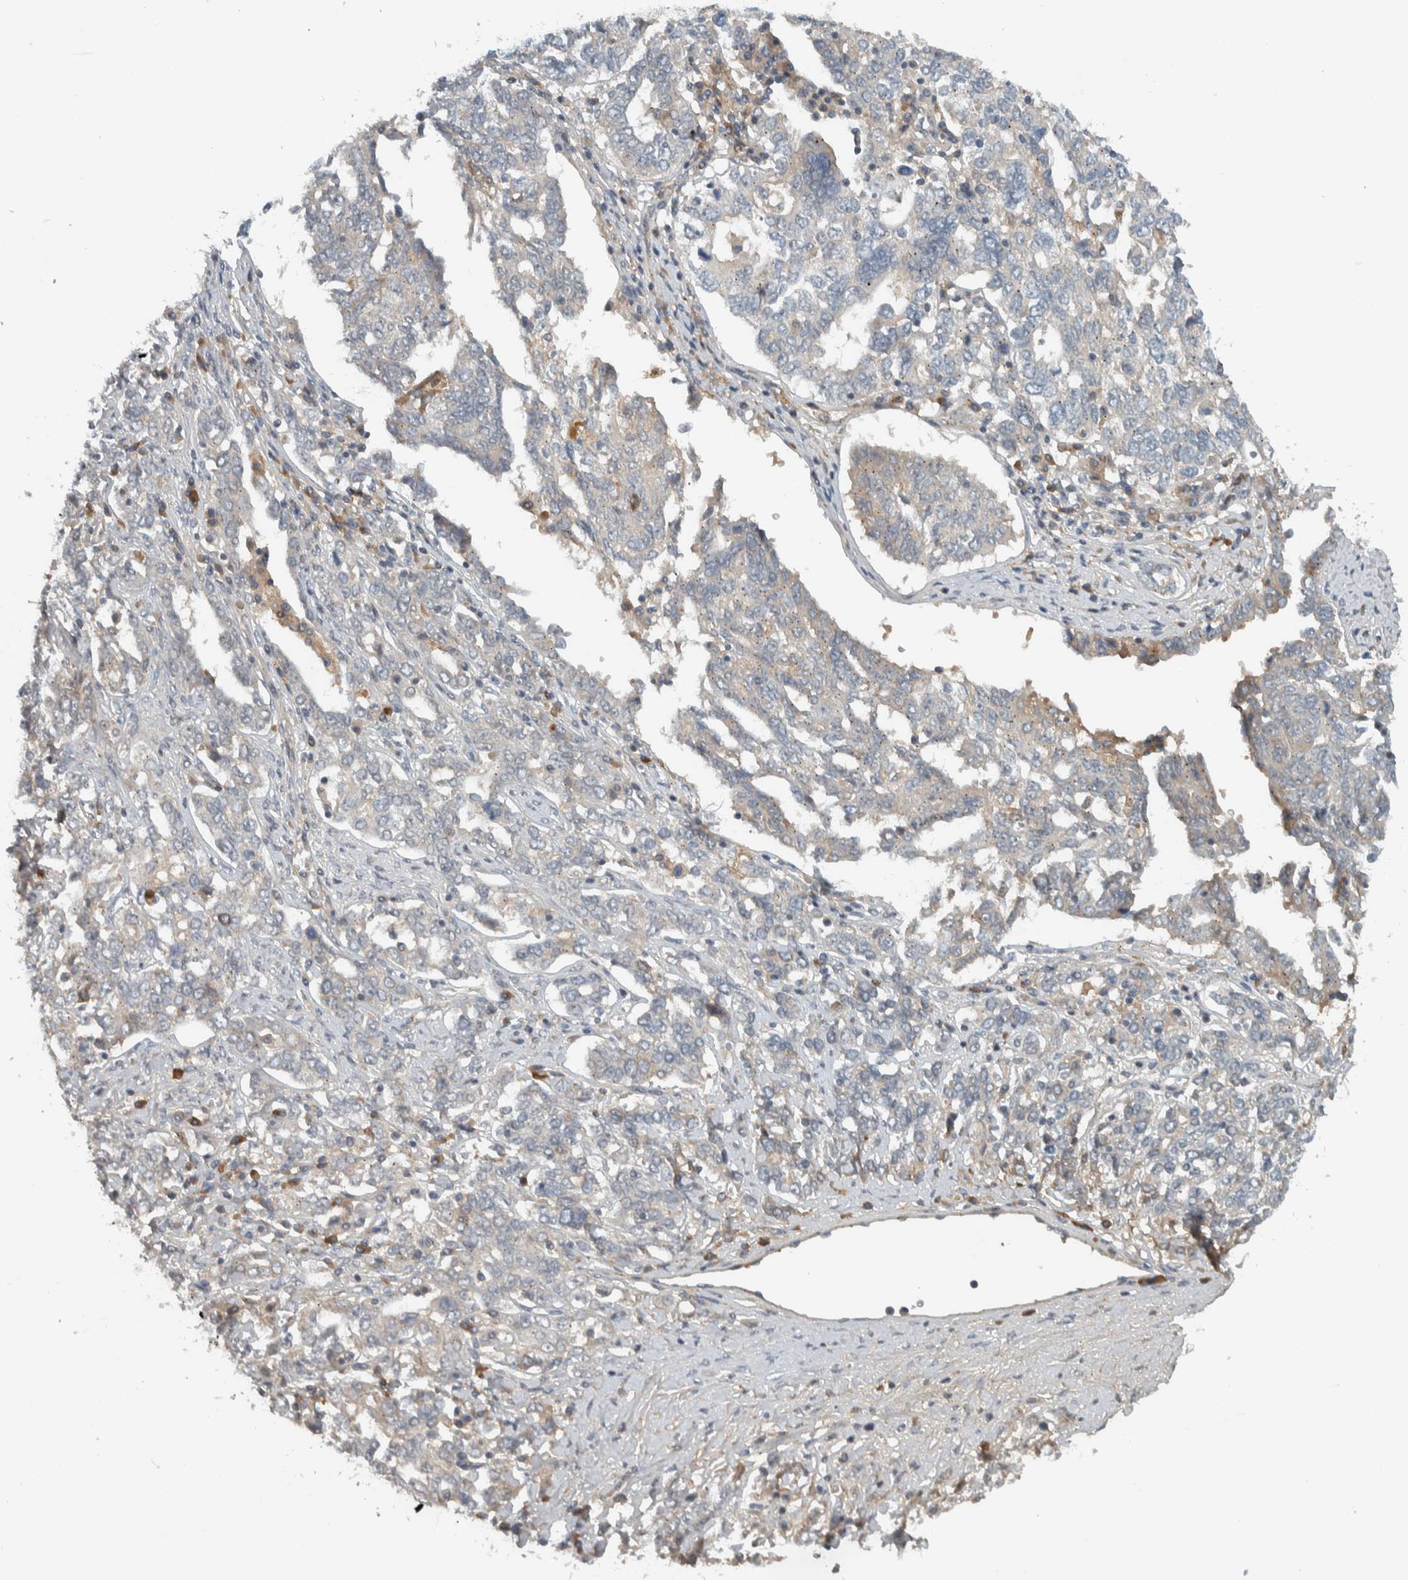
{"staining": {"intensity": "negative", "quantity": "none", "location": "none"}, "tissue": "ovarian cancer", "cell_type": "Tumor cells", "image_type": "cancer", "snomed": [{"axis": "morphology", "description": "Carcinoma, endometroid"}, {"axis": "topography", "description": "Ovary"}], "caption": "Tumor cells show no significant protein positivity in ovarian endometroid carcinoma. Brightfield microscopy of immunohistochemistry (IHC) stained with DAB (brown) and hematoxylin (blue), captured at high magnification.", "gene": "LBHD1", "patient": {"sex": "female", "age": 62}}